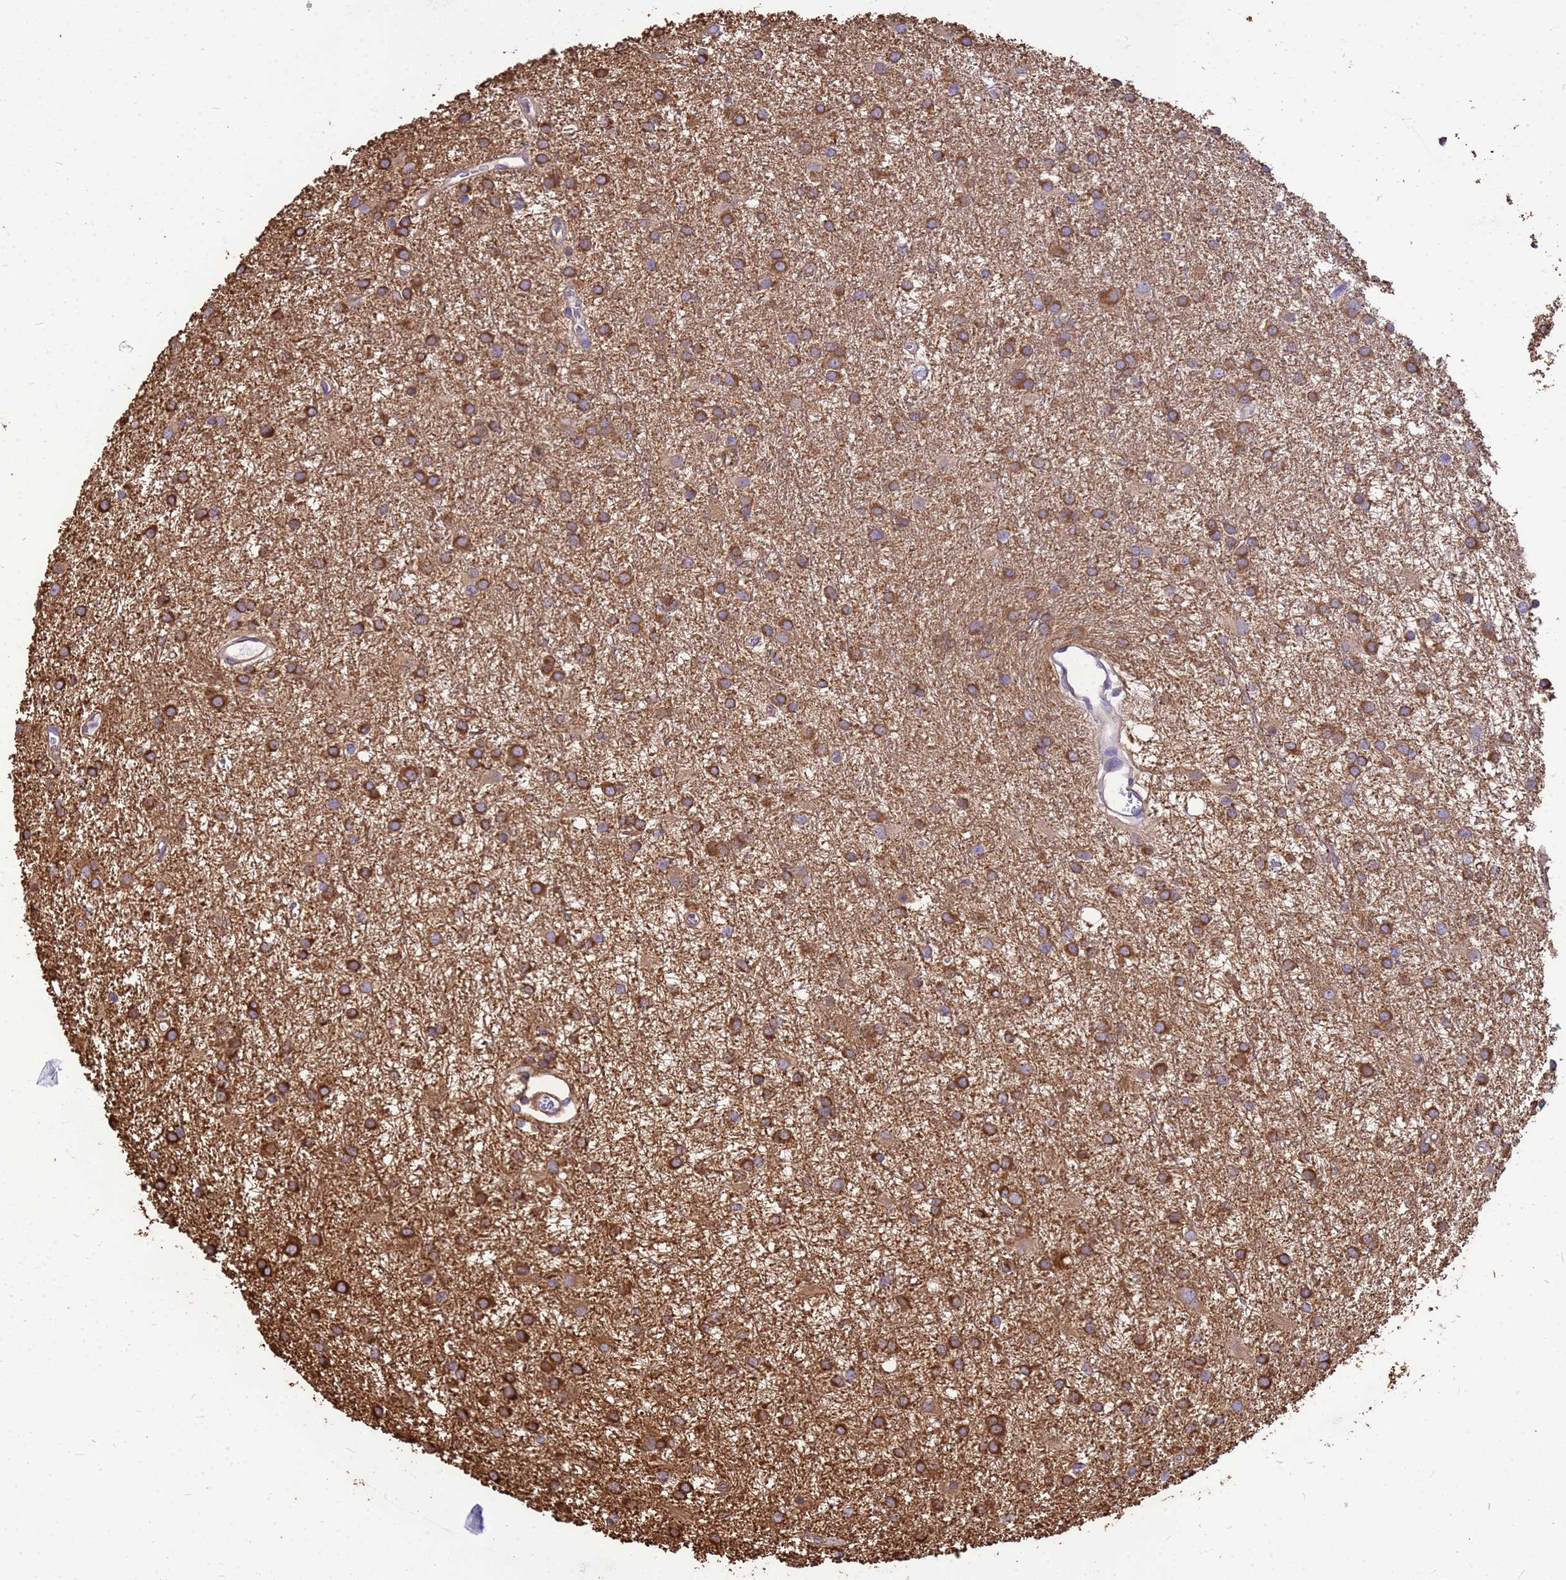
{"staining": {"intensity": "moderate", "quantity": ">75%", "location": "cytoplasmic/membranous"}, "tissue": "glioma", "cell_type": "Tumor cells", "image_type": "cancer", "snomed": [{"axis": "morphology", "description": "Glioma, malignant, High grade"}, {"axis": "topography", "description": "Brain"}], "caption": "A medium amount of moderate cytoplasmic/membranous expression is appreciated in approximately >75% of tumor cells in glioma tissue.", "gene": "TUBB1", "patient": {"sex": "female", "age": 50}}